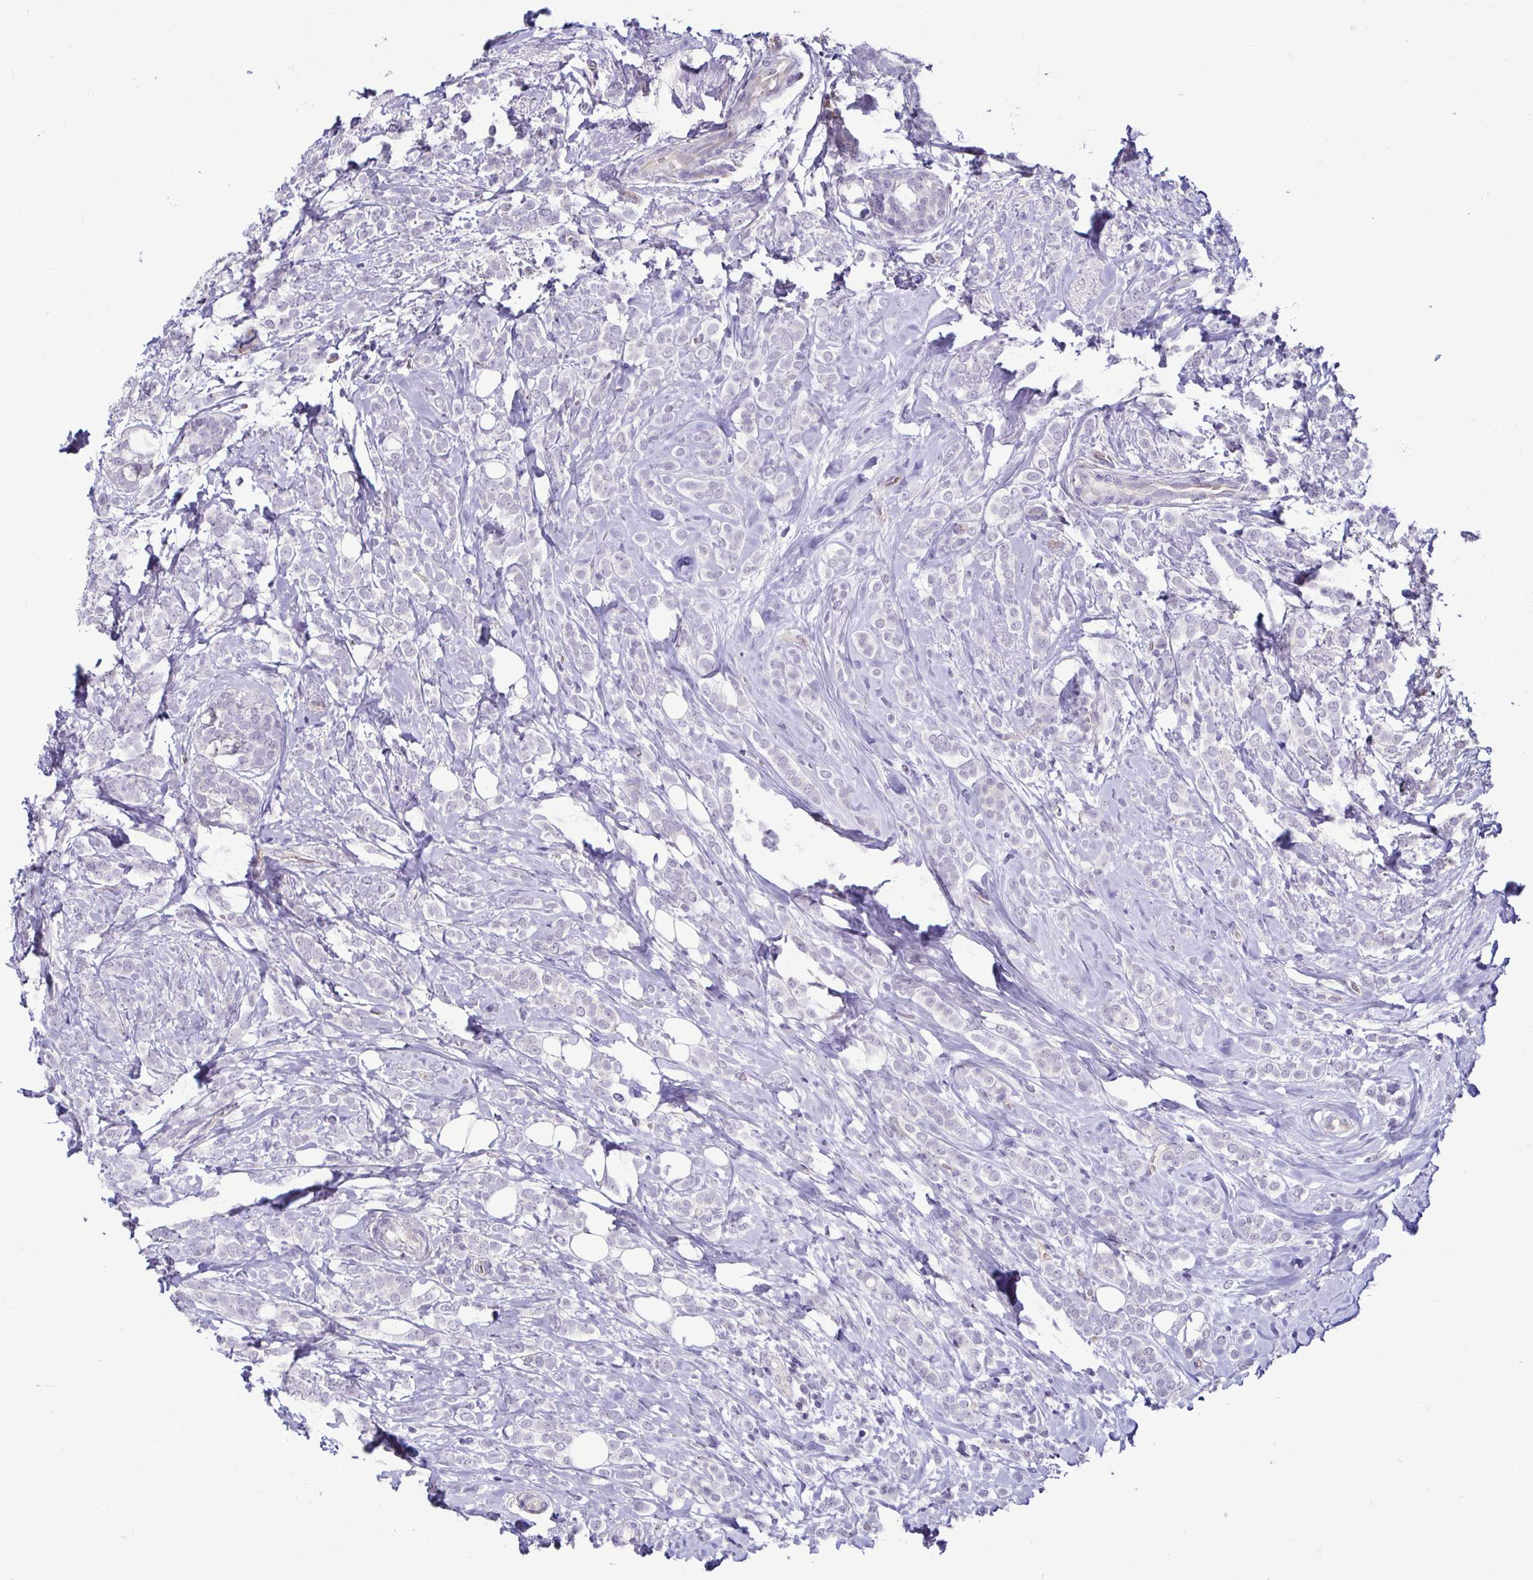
{"staining": {"intensity": "negative", "quantity": "none", "location": "none"}, "tissue": "breast cancer", "cell_type": "Tumor cells", "image_type": "cancer", "snomed": [{"axis": "morphology", "description": "Lobular carcinoma"}, {"axis": "topography", "description": "Breast"}], "caption": "DAB immunohistochemical staining of human lobular carcinoma (breast) displays no significant positivity in tumor cells. (IHC, brightfield microscopy, high magnification).", "gene": "CASP14", "patient": {"sex": "female", "age": 49}}